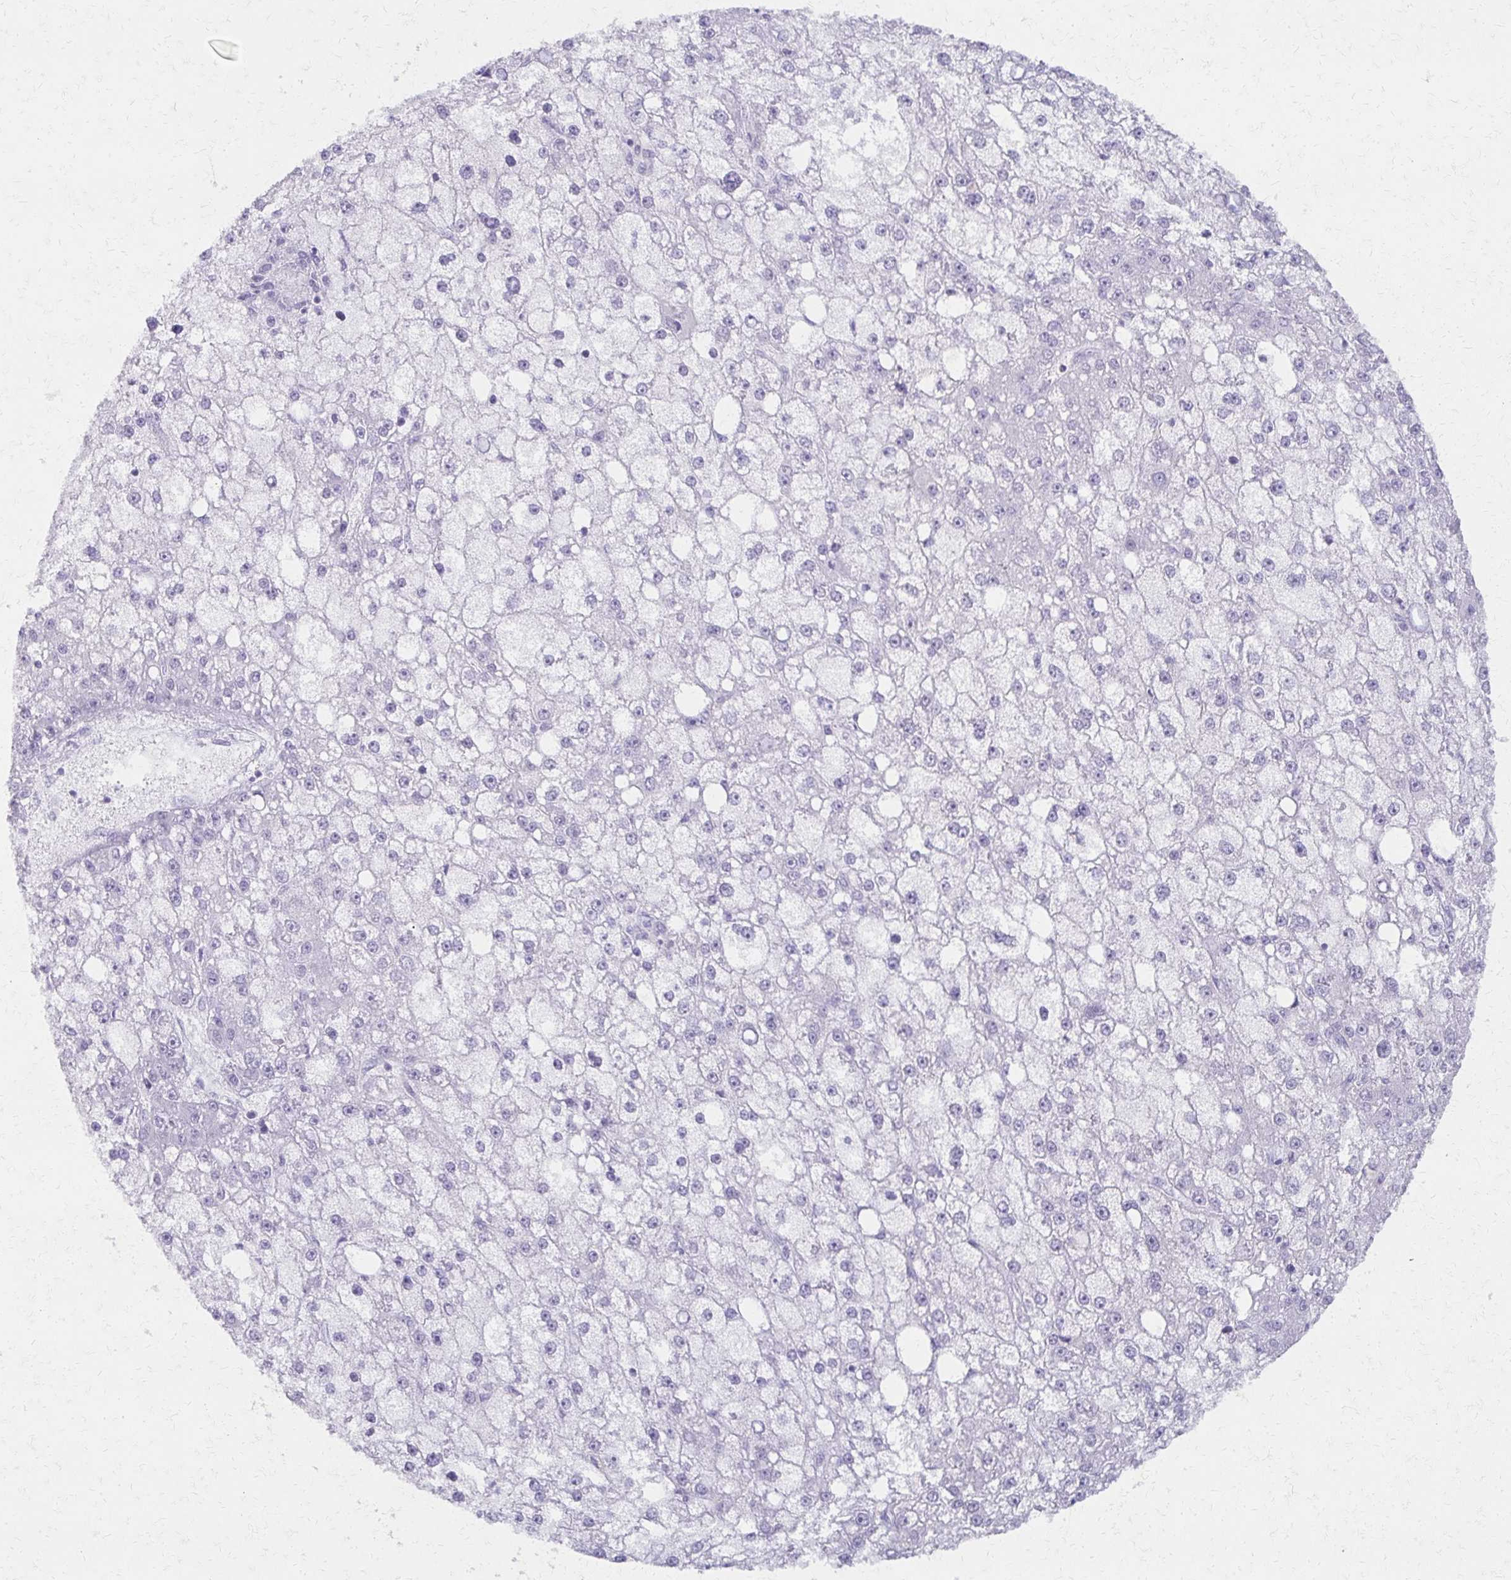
{"staining": {"intensity": "negative", "quantity": "none", "location": "none"}, "tissue": "liver cancer", "cell_type": "Tumor cells", "image_type": "cancer", "snomed": [{"axis": "morphology", "description": "Carcinoma, Hepatocellular, NOS"}, {"axis": "topography", "description": "Liver"}], "caption": "A high-resolution histopathology image shows IHC staining of hepatocellular carcinoma (liver), which shows no significant staining in tumor cells. (Brightfield microscopy of DAB immunohistochemistry at high magnification).", "gene": "MORC4", "patient": {"sex": "male", "age": 67}}